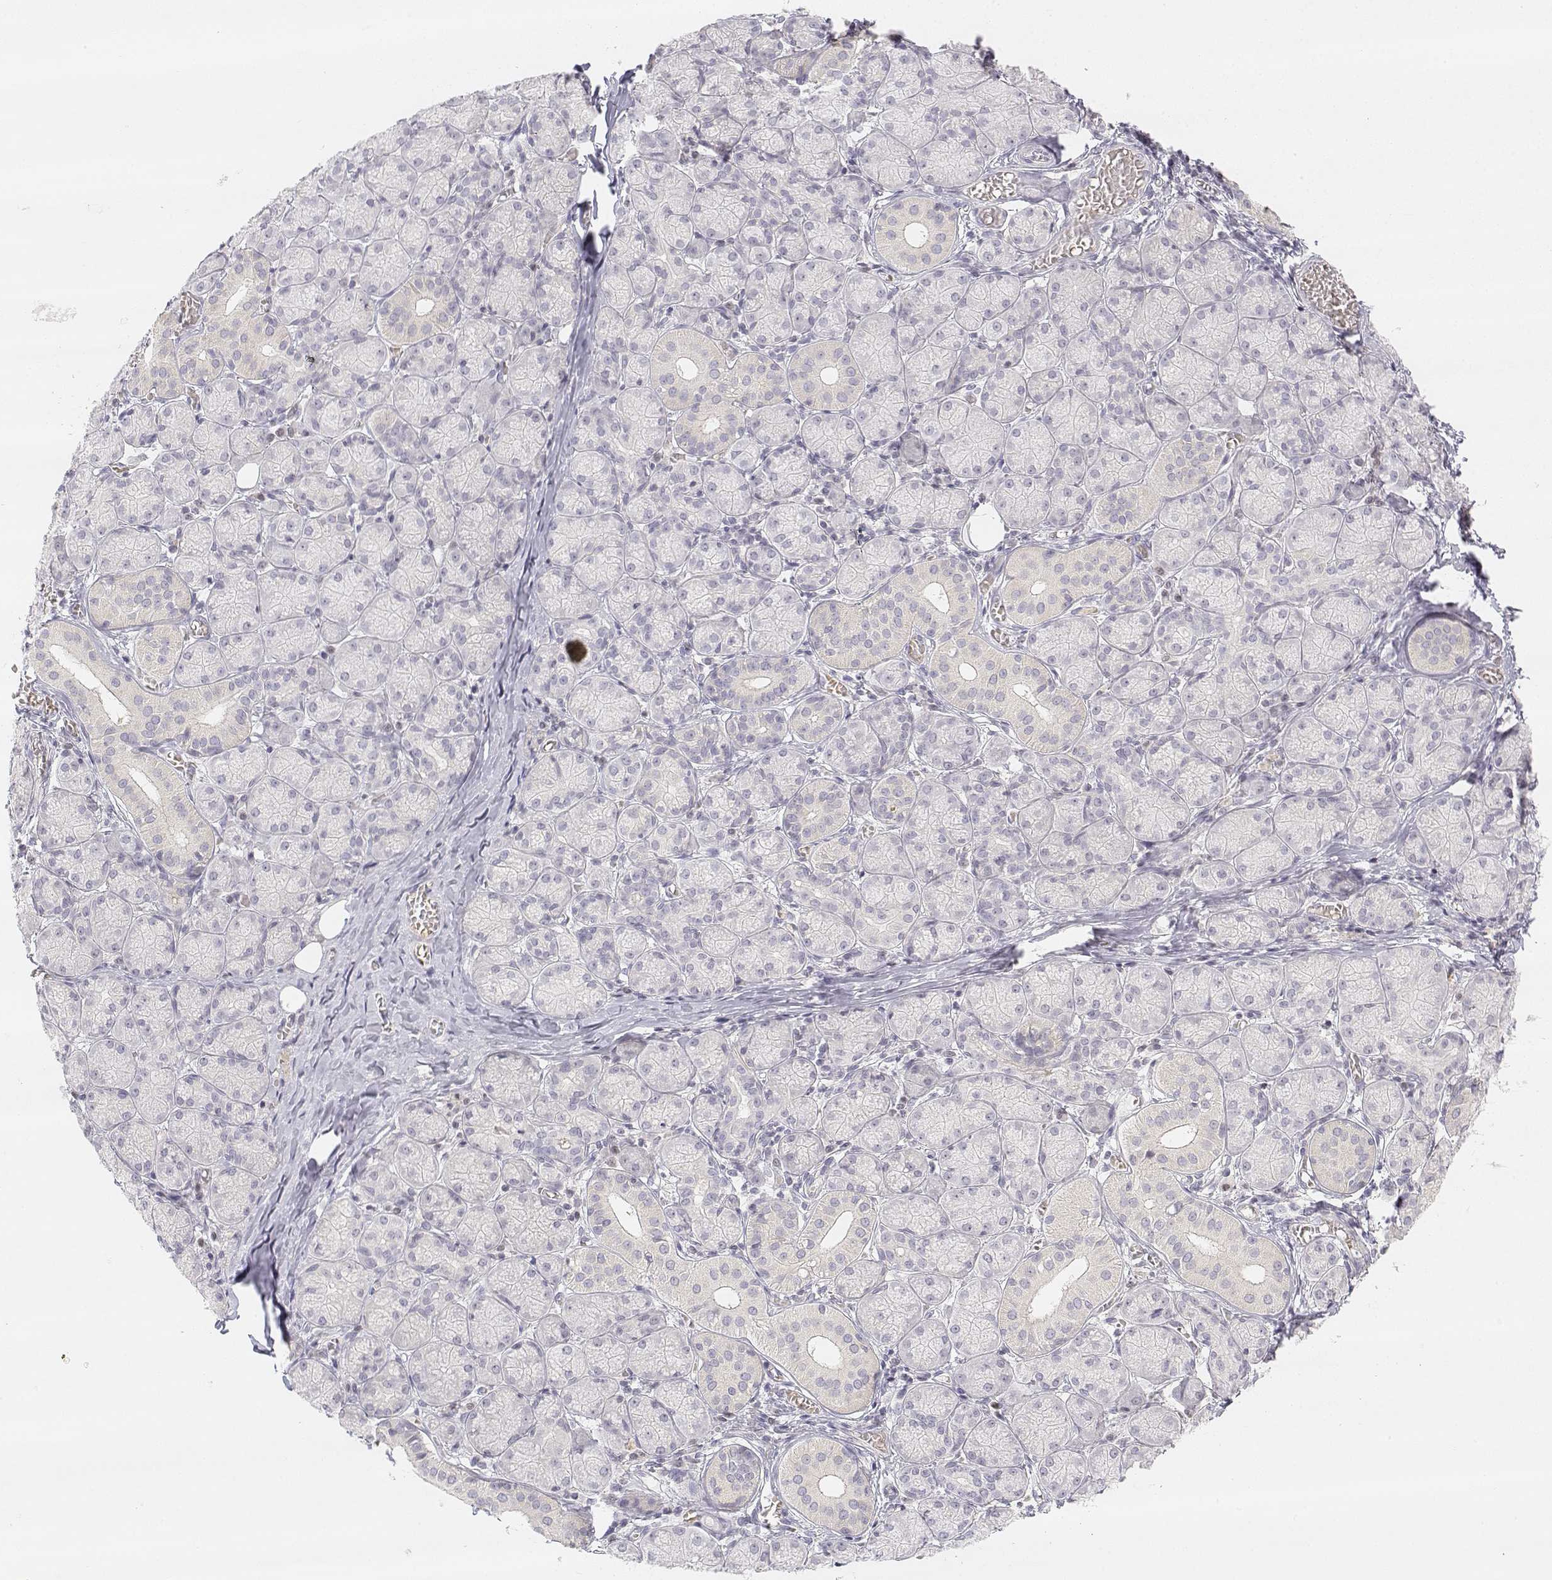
{"staining": {"intensity": "negative", "quantity": "none", "location": "none"}, "tissue": "salivary gland", "cell_type": "Glandular cells", "image_type": "normal", "snomed": [{"axis": "morphology", "description": "Normal tissue, NOS"}, {"axis": "topography", "description": "Salivary gland"}, {"axis": "topography", "description": "Peripheral nerve tissue"}], "caption": "DAB (3,3'-diaminobenzidine) immunohistochemical staining of benign human salivary gland reveals no significant staining in glandular cells.", "gene": "GLIPR1L2", "patient": {"sex": "female", "age": 24}}